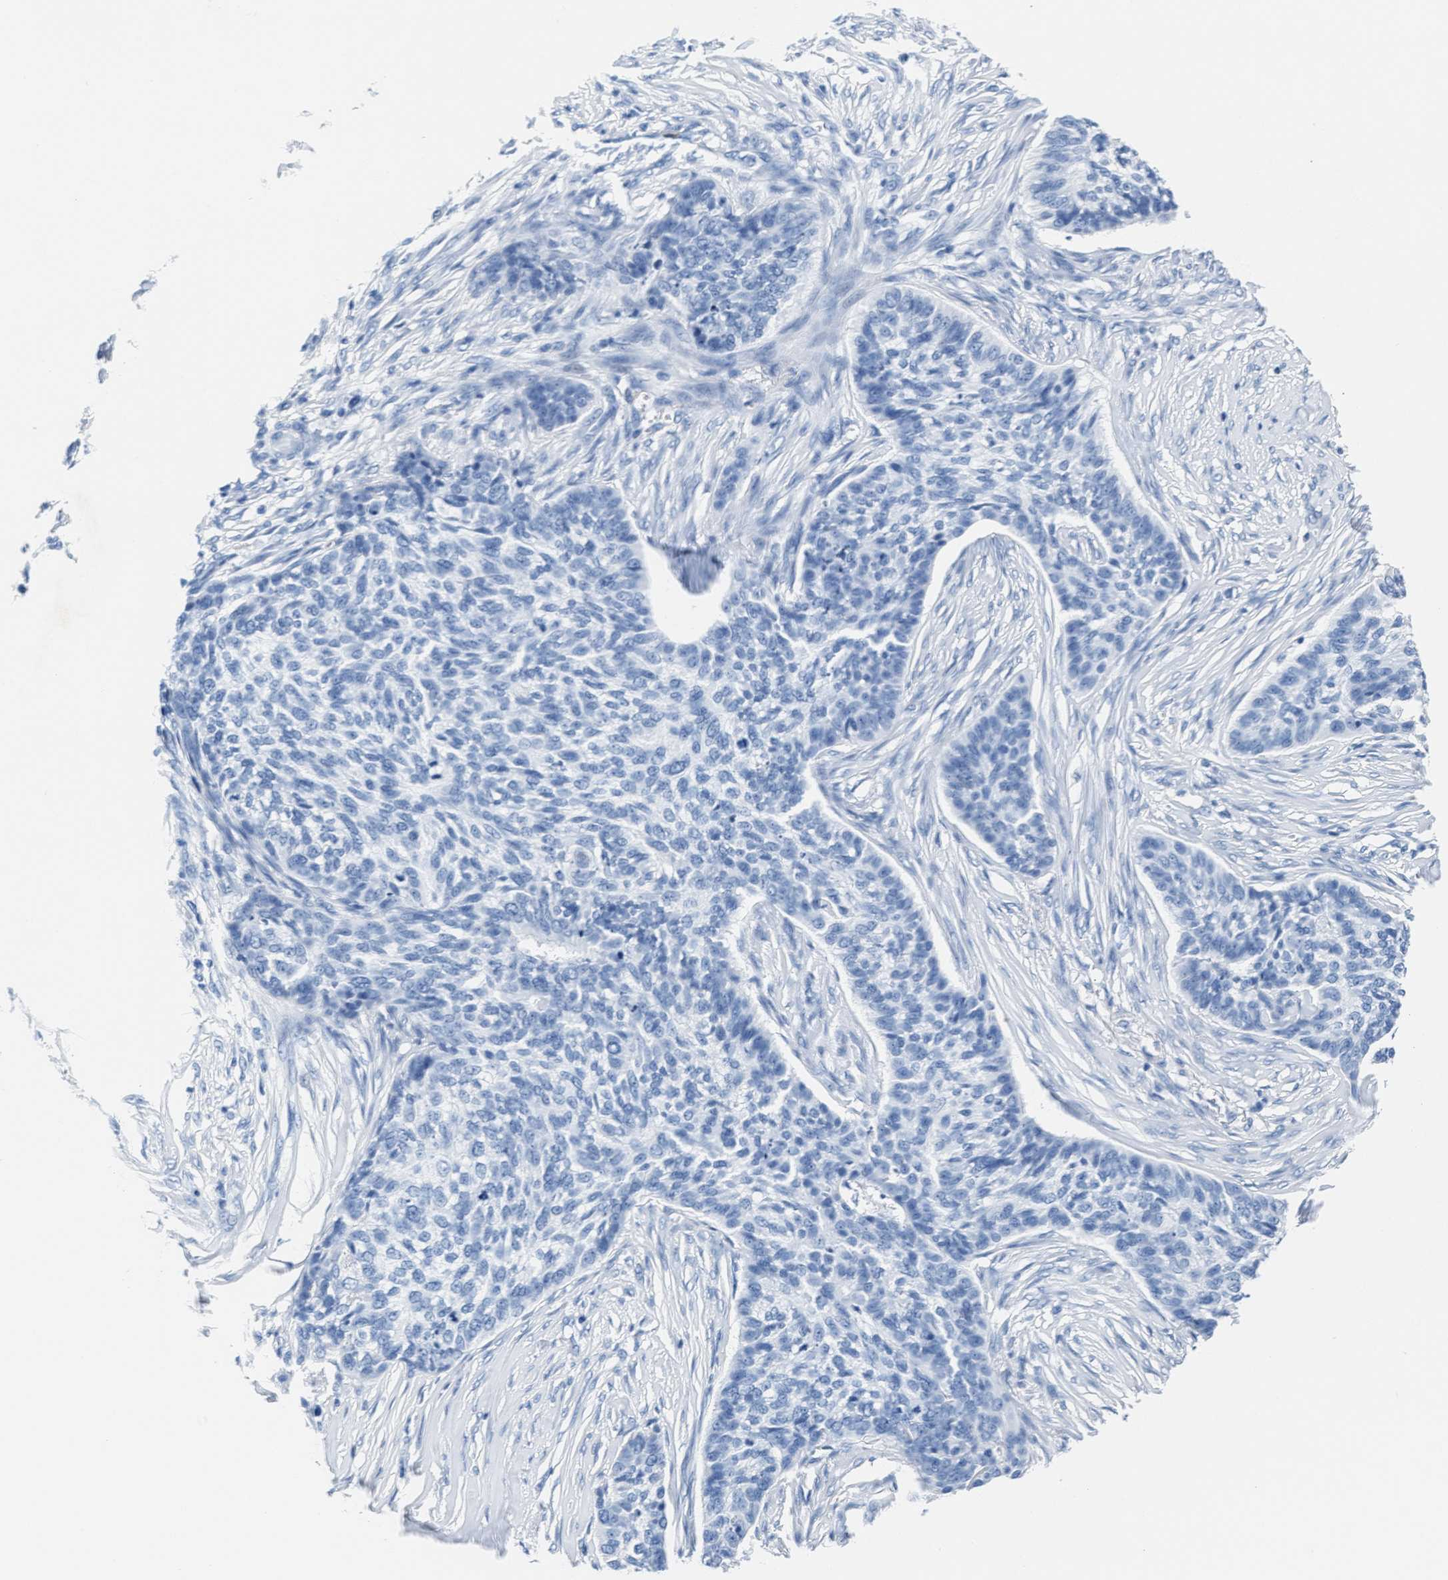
{"staining": {"intensity": "negative", "quantity": "none", "location": "none"}, "tissue": "skin cancer", "cell_type": "Tumor cells", "image_type": "cancer", "snomed": [{"axis": "morphology", "description": "Basal cell carcinoma"}, {"axis": "topography", "description": "Skin"}], "caption": "A micrograph of skin cancer stained for a protein demonstrates no brown staining in tumor cells.", "gene": "MMP8", "patient": {"sex": "male", "age": 85}}